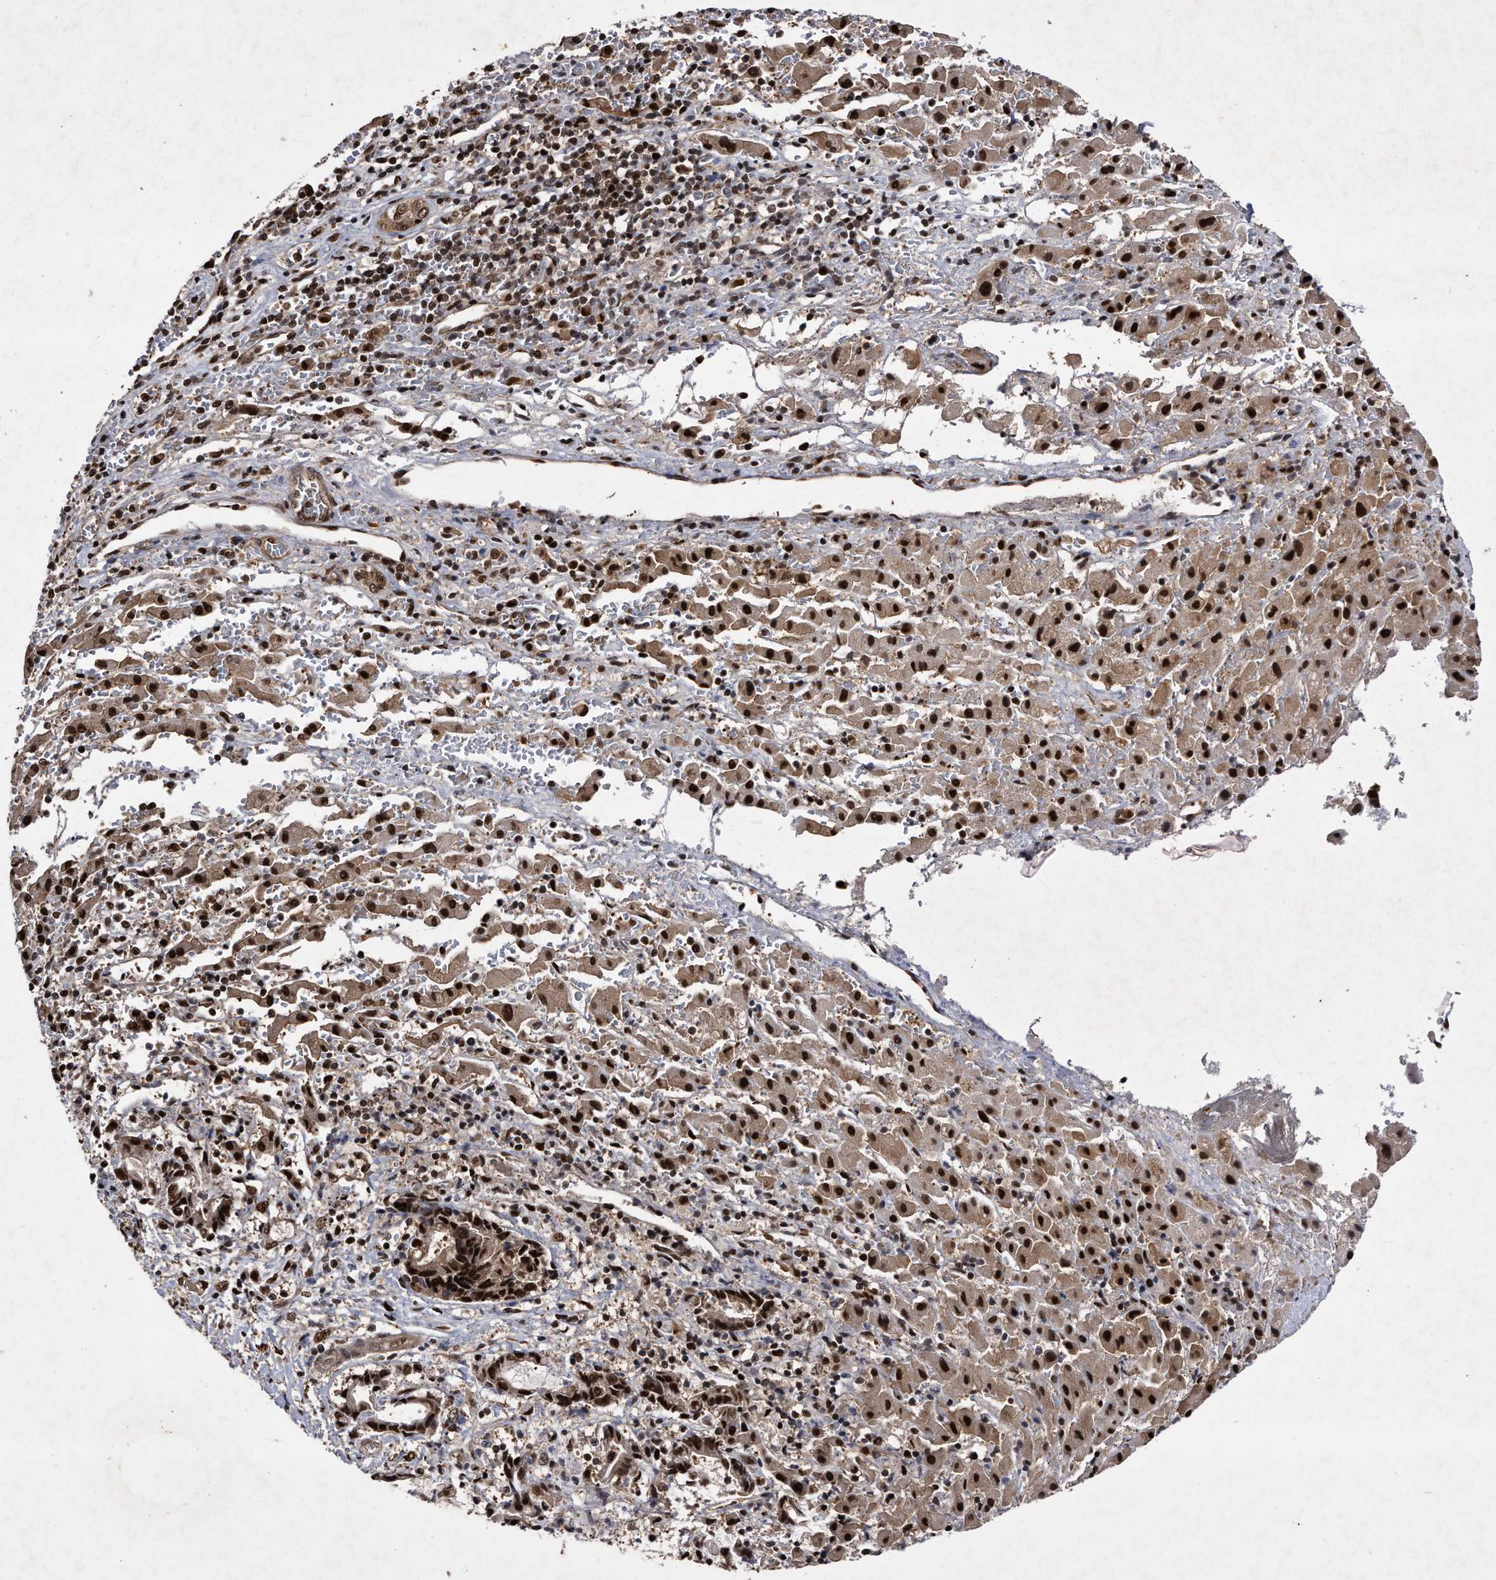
{"staining": {"intensity": "strong", "quantity": ">75%", "location": "nuclear"}, "tissue": "liver cancer", "cell_type": "Tumor cells", "image_type": "cancer", "snomed": [{"axis": "morphology", "description": "Cholangiocarcinoma"}, {"axis": "topography", "description": "Liver"}], "caption": "The immunohistochemical stain labels strong nuclear expression in tumor cells of liver cancer tissue. The protein is shown in brown color, while the nuclei are stained blue.", "gene": "RAD23B", "patient": {"sex": "male", "age": 57}}